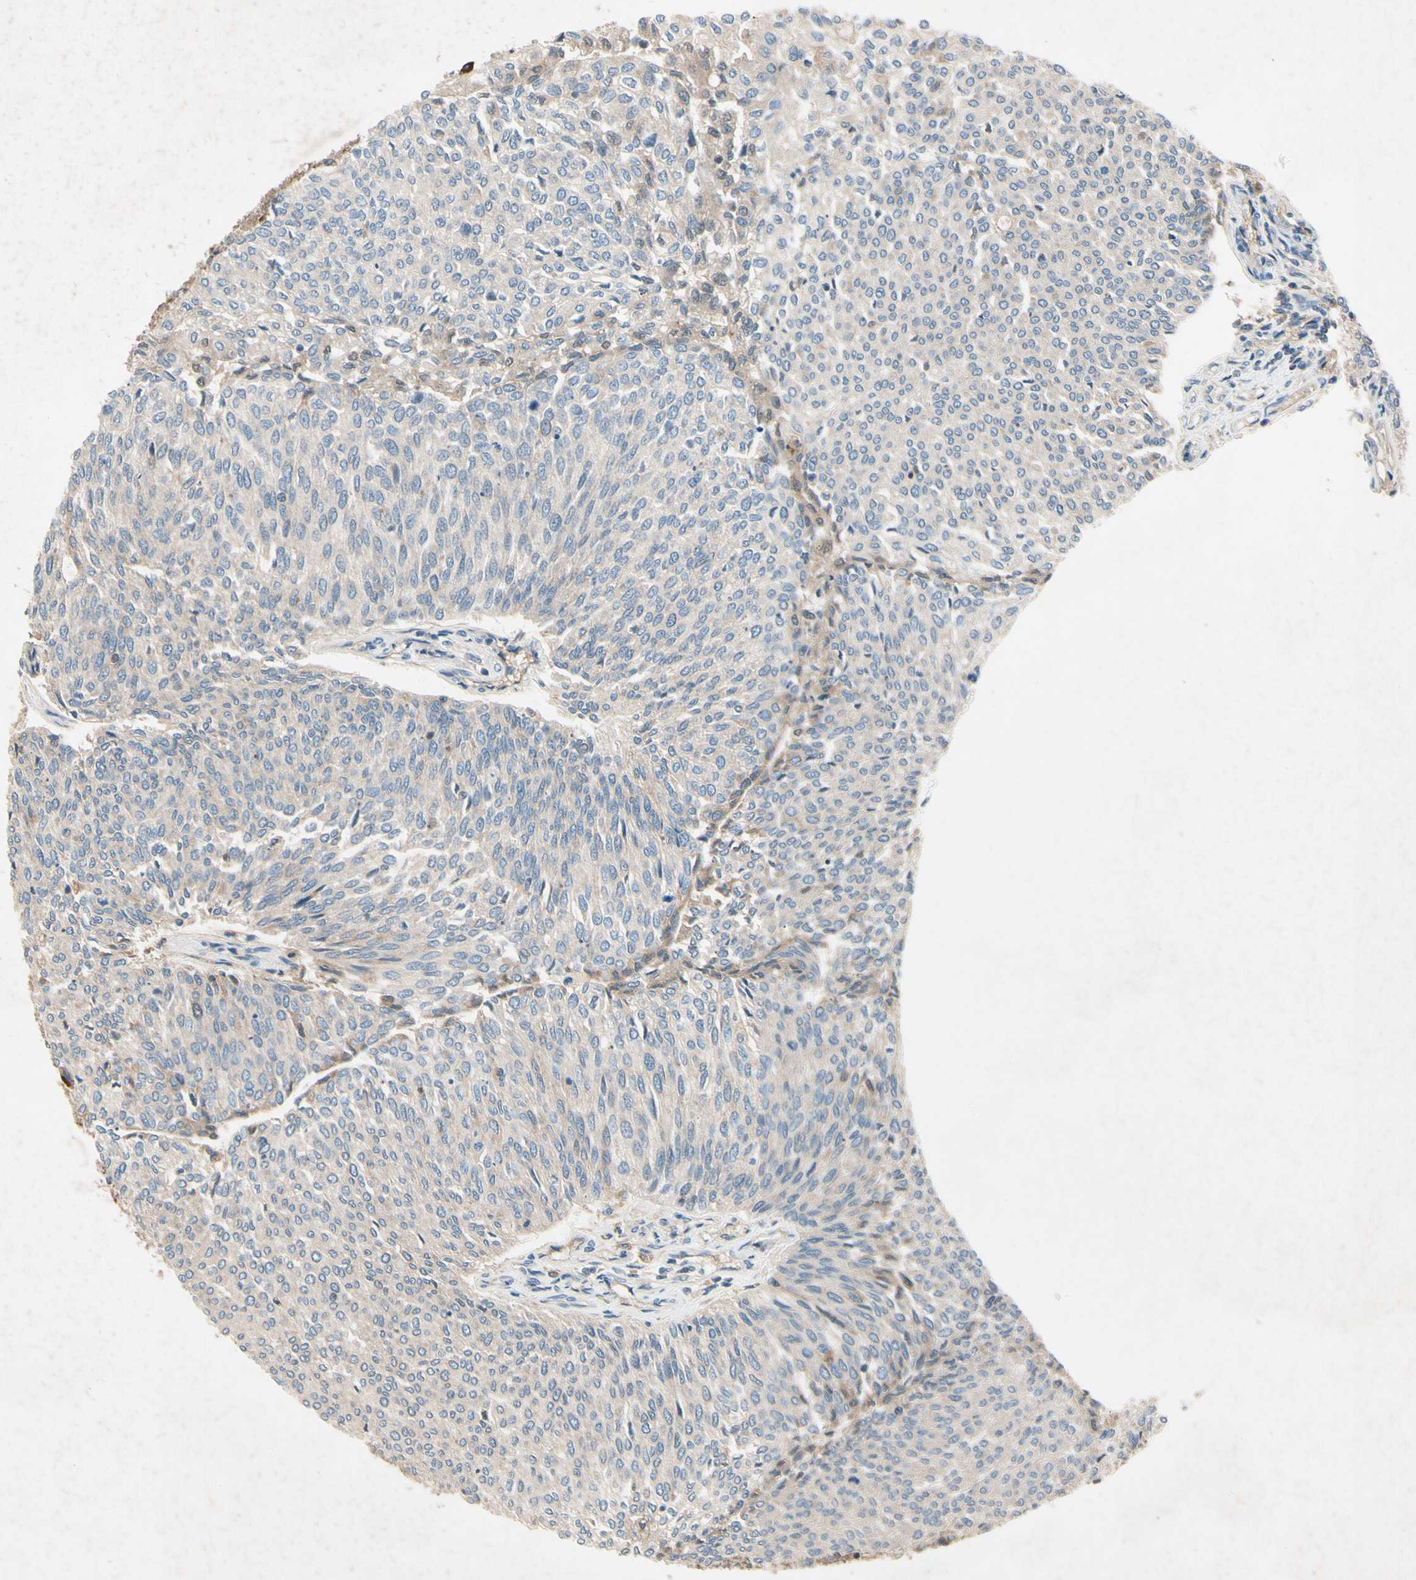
{"staining": {"intensity": "weak", "quantity": "<25%", "location": "cytoplasmic/membranous"}, "tissue": "urothelial cancer", "cell_type": "Tumor cells", "image_type": "cancer", "snomed": [{"axis": "morphology", "description": "Urothelial carcinoma, Low grade"}, {"axis": "topography", "description": "Urinary bladder"}], "caption": "Immunohistochemistry of human urothelial cancer displays no expression in tumor cells.", "gene": "IL1RL1", "patient": {"sex": "female", "age": 79}}